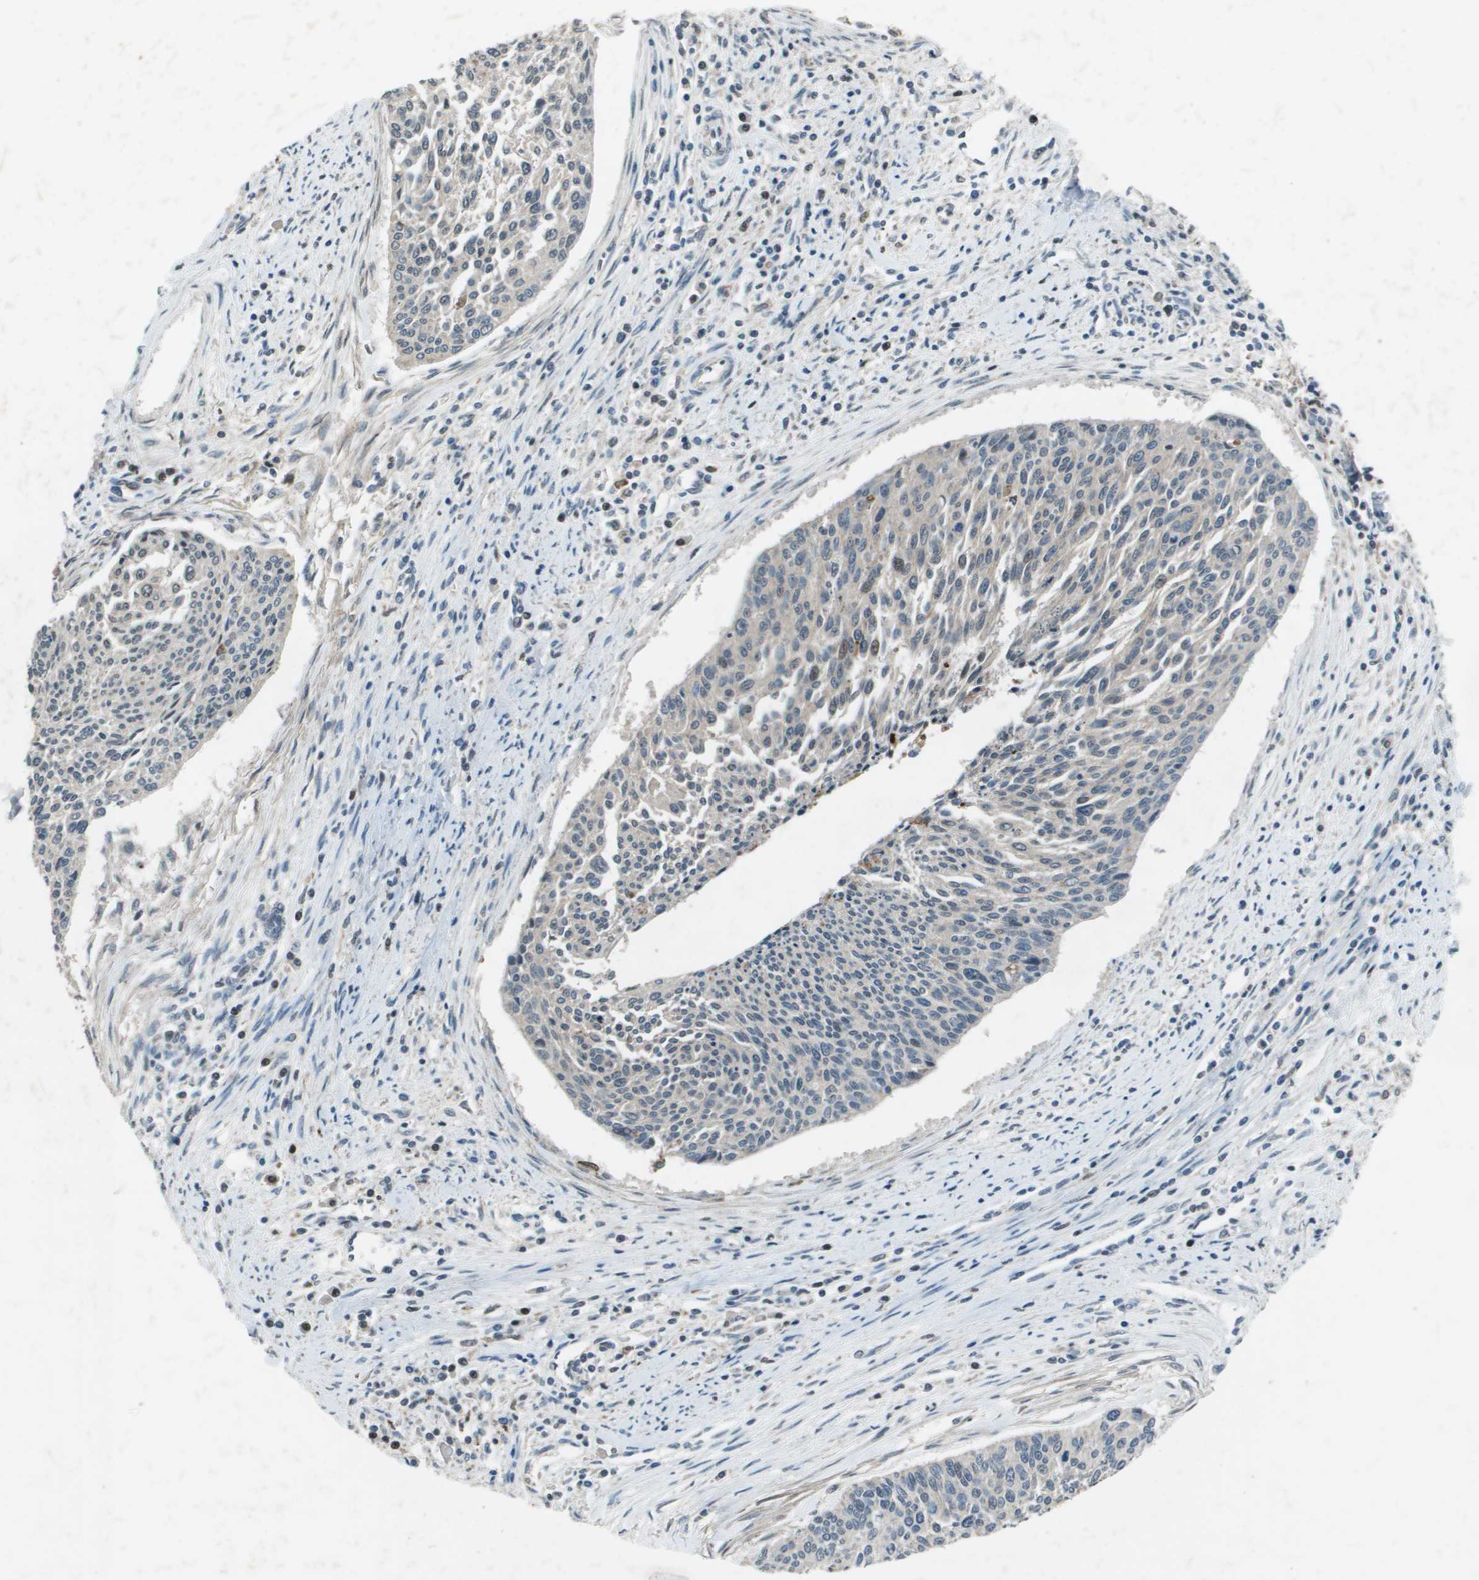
{"staining": {"intensity": "negative", "quantity": "none", "location": "none"}, "tissue": "cervical cancer", "cell_type": "Tumor cells", "image_type": "cancer", "snomed": [{"axis": "morphology", "description": "Squamous cell carcinoma, NOS"}, {"axis": "topography", "description": "Cervix"}], "caption": "This is a photomicrograph of immunohistochemistry (IHC) staining of cervical cancer, which shows no expression in tumor cells. The staining was performed using DAB to visualize the protein expression in brown, while the nuclei were stained in blue with hematoxylin (Magnification: 20x).", "gene": "GOSR2", "patient": {"sex": "female", "age": 55}}